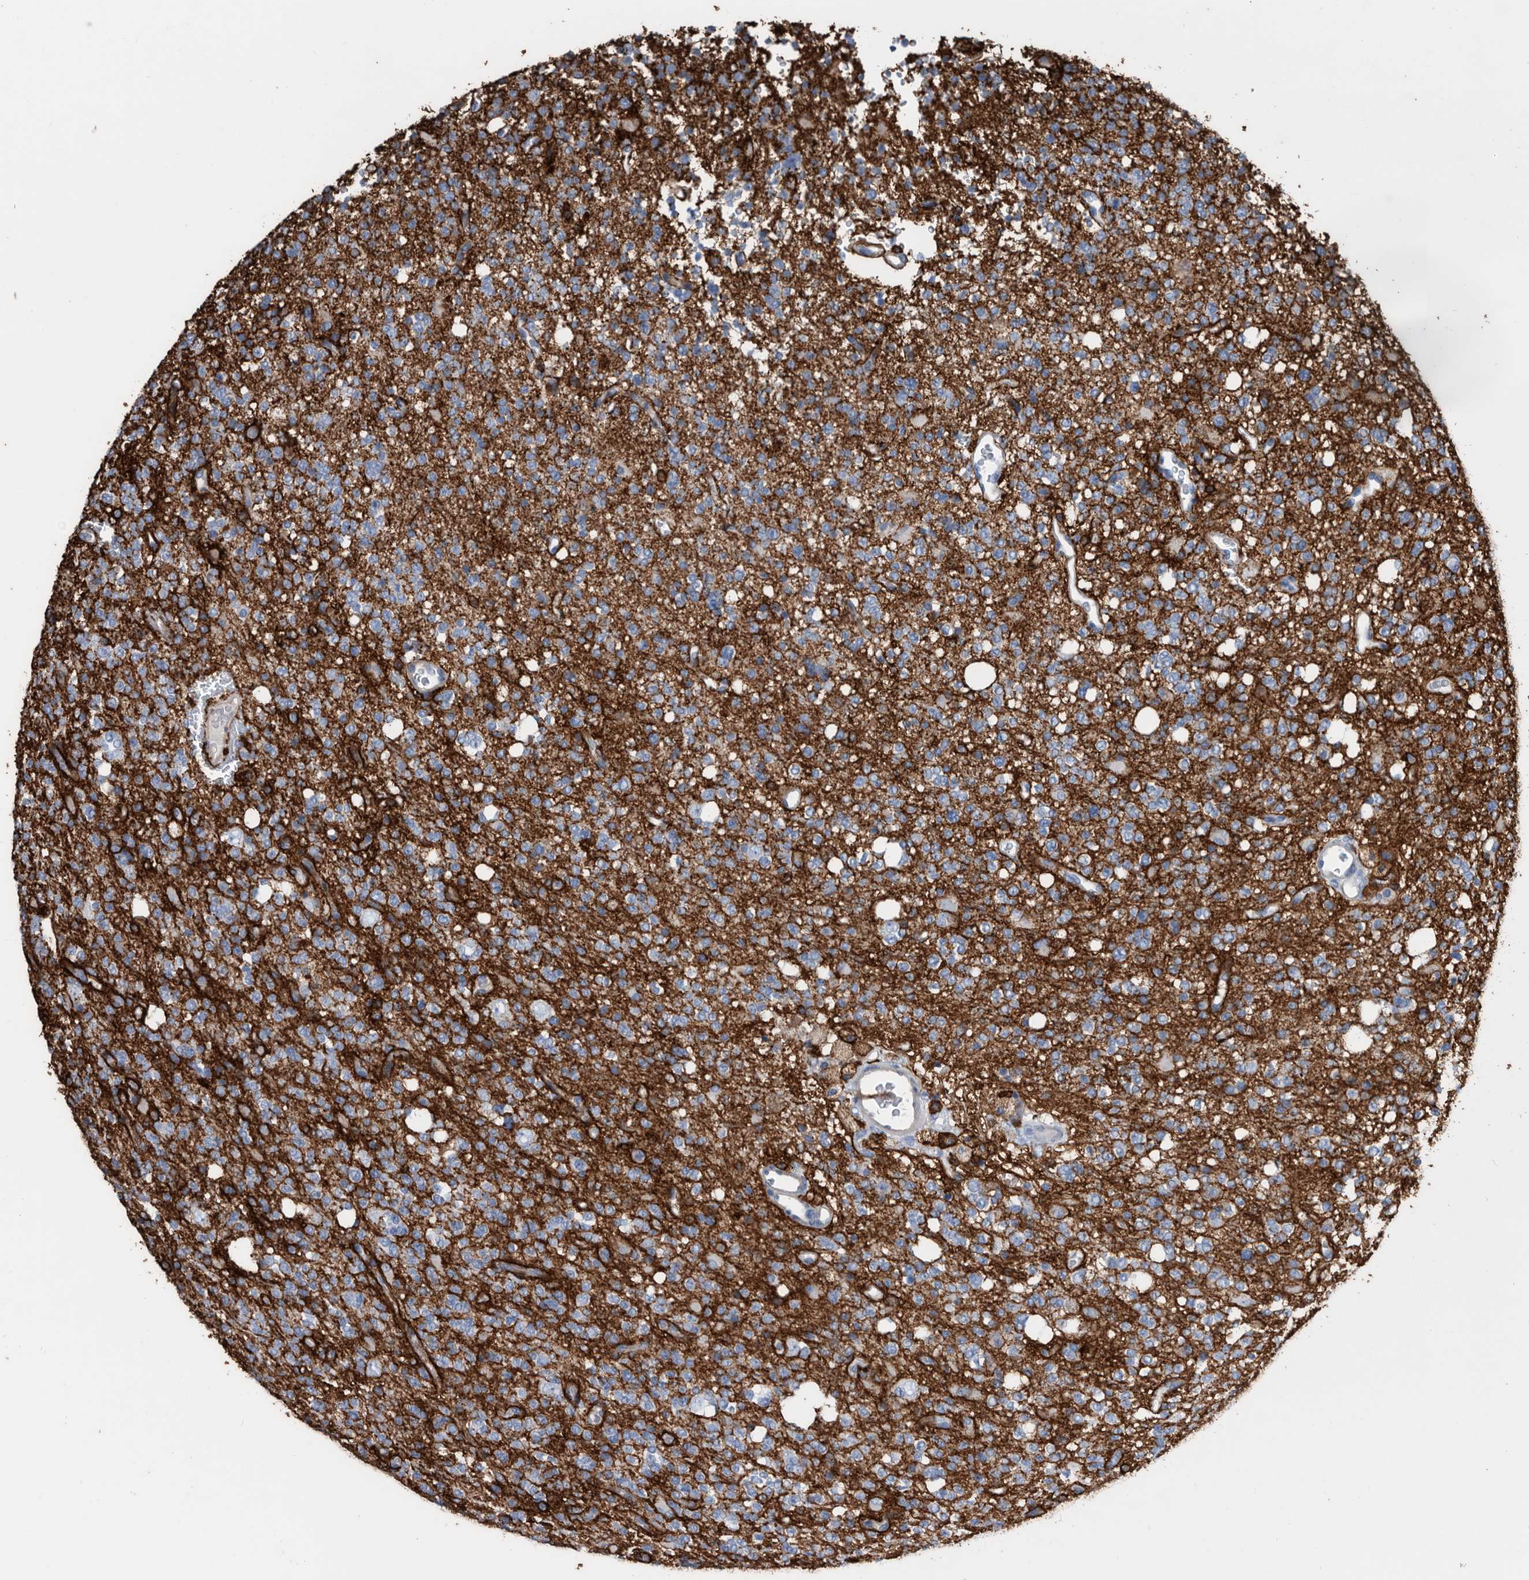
{"staining": {"intensity": "moderate", "quantity": "<25%", "location": "cytoplasmic/membranous"}, "tissue": "glioma", "cell_type": "Tumor cells", "image_type": "cancer", "snomed": [{"axis": "morphology", "description": "Glioma, malignant, High grade"}, {"axis": "topography", "description": "Brain"}], "caption": "Immunohistochemical staining of malignant high-grade glioma reveals moderate cytoplasmic/membranous protein positivity in approximately <25% of tumor cells.", "gene": "MS4A4A", "patient": {"sex": "female", "age": 62}}